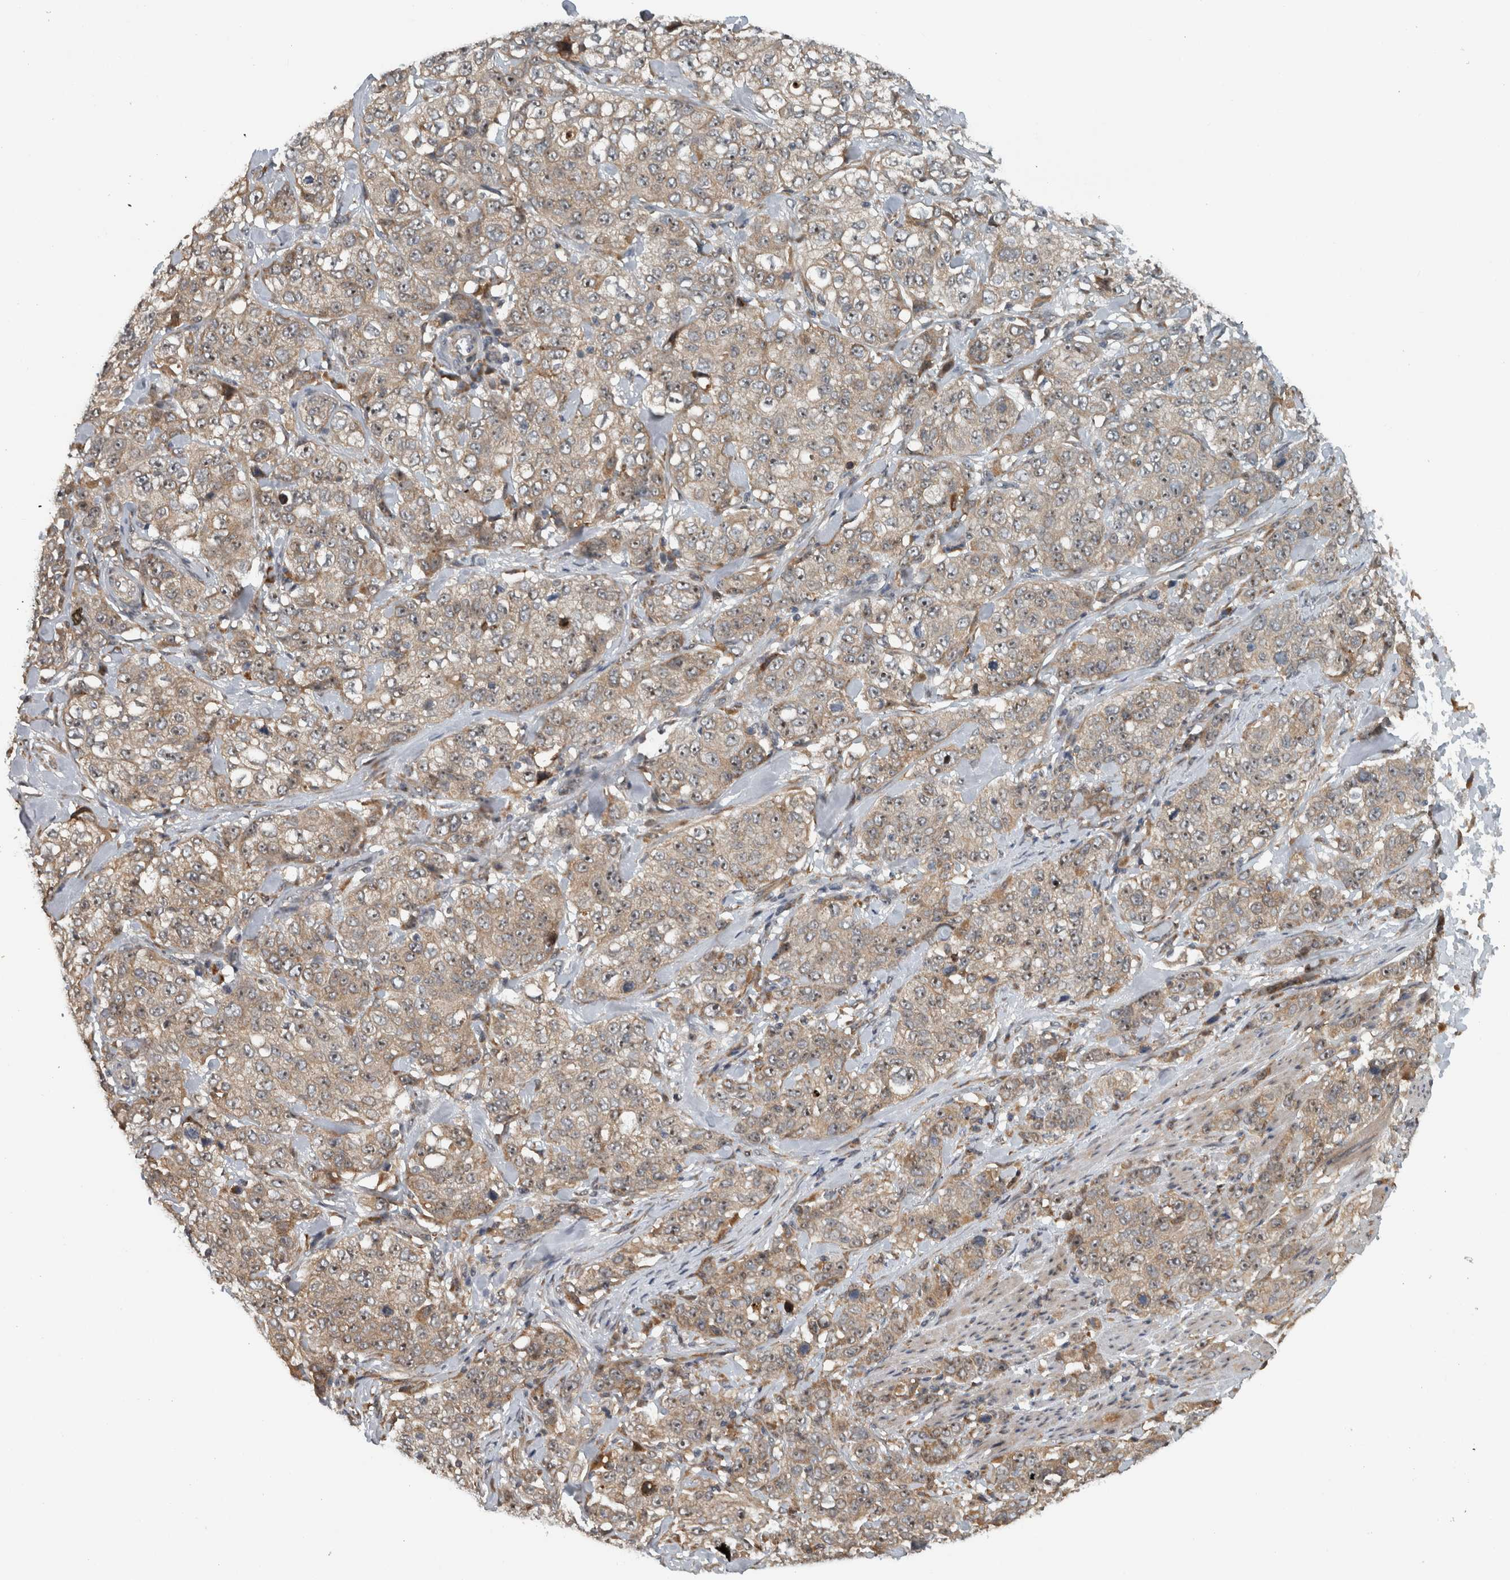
{"staining": {"intensity": "weak", "quantity": "25%-75%", "location": "cytoplasmic/membranous"}, "tissue": "stomach cancer", "cell_type": "Tumor cells", "image_type": "cancer", "snomed": [{"axis": "morphology", "description": "Adenocarcinoma, NOS"}, {"axis": "topography", "description": "Stomach"}], "caption": "Stomach cancer was stained to show a protein in brown. There is low levels of weak cytoplasmic/membranous positivity in about 25%-75% of tumor cells.", "gene": "GPR137B", "patient": {"sex": "male", "age": 48}}